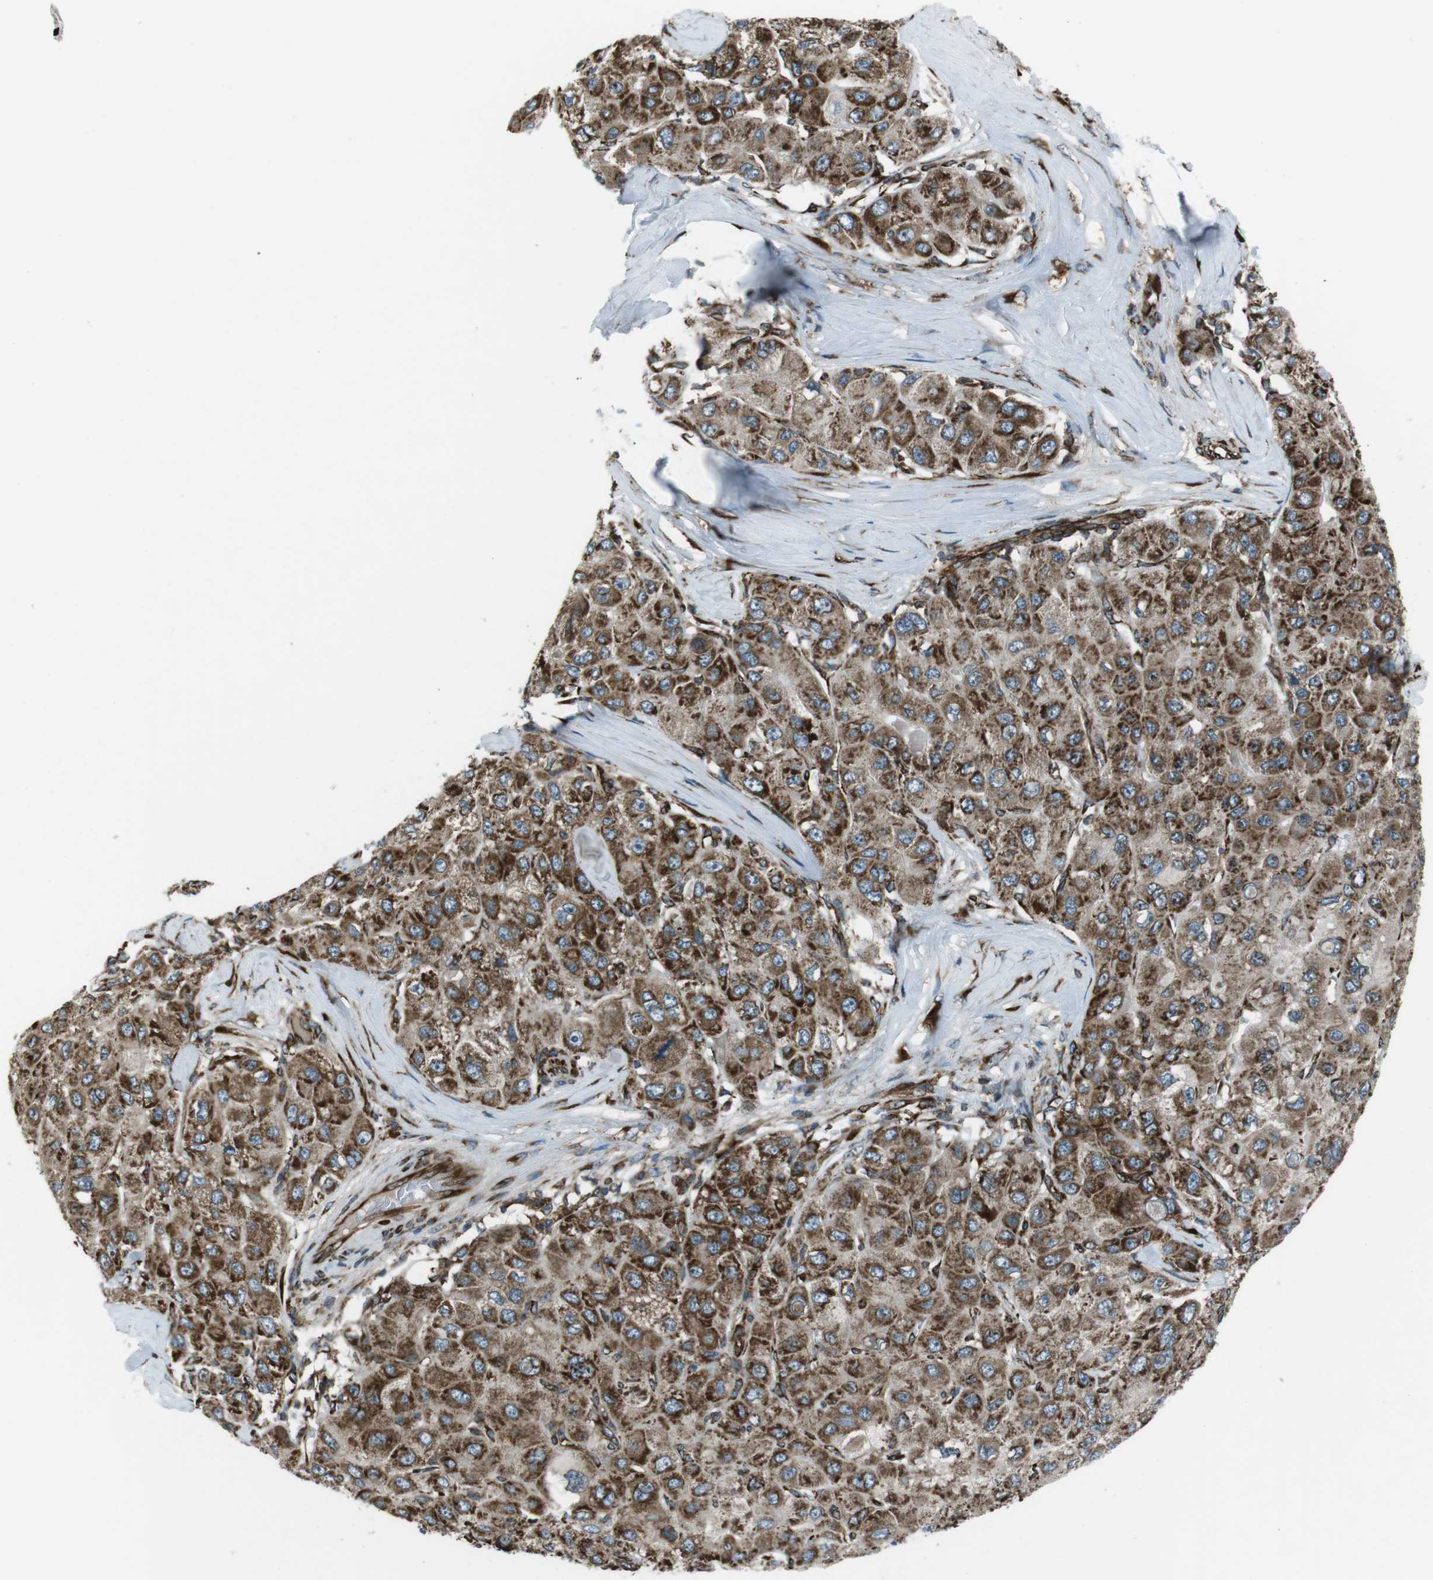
{"staining": {"intensity": "strong", "quantity": ">75%", "location": "cytoplasmic/membranous"}, "tissue": "liver cancer", "cell_type": "Tumor cells", "image_type": "cancer", "snomed": [{"axis": "morphology", "description": "Carcinoma, Hepatocellular, NOS"}, {"axis": "topography", "description": "Liver"}], "caption": "Liver hepatocellular carcinoma stained with a brown dye shows strong cytoplasmic/membranous positive staining in about >75% of tumor cells.", "gene": "KTN1", "patient": {"sex": "male", "age": 80}}